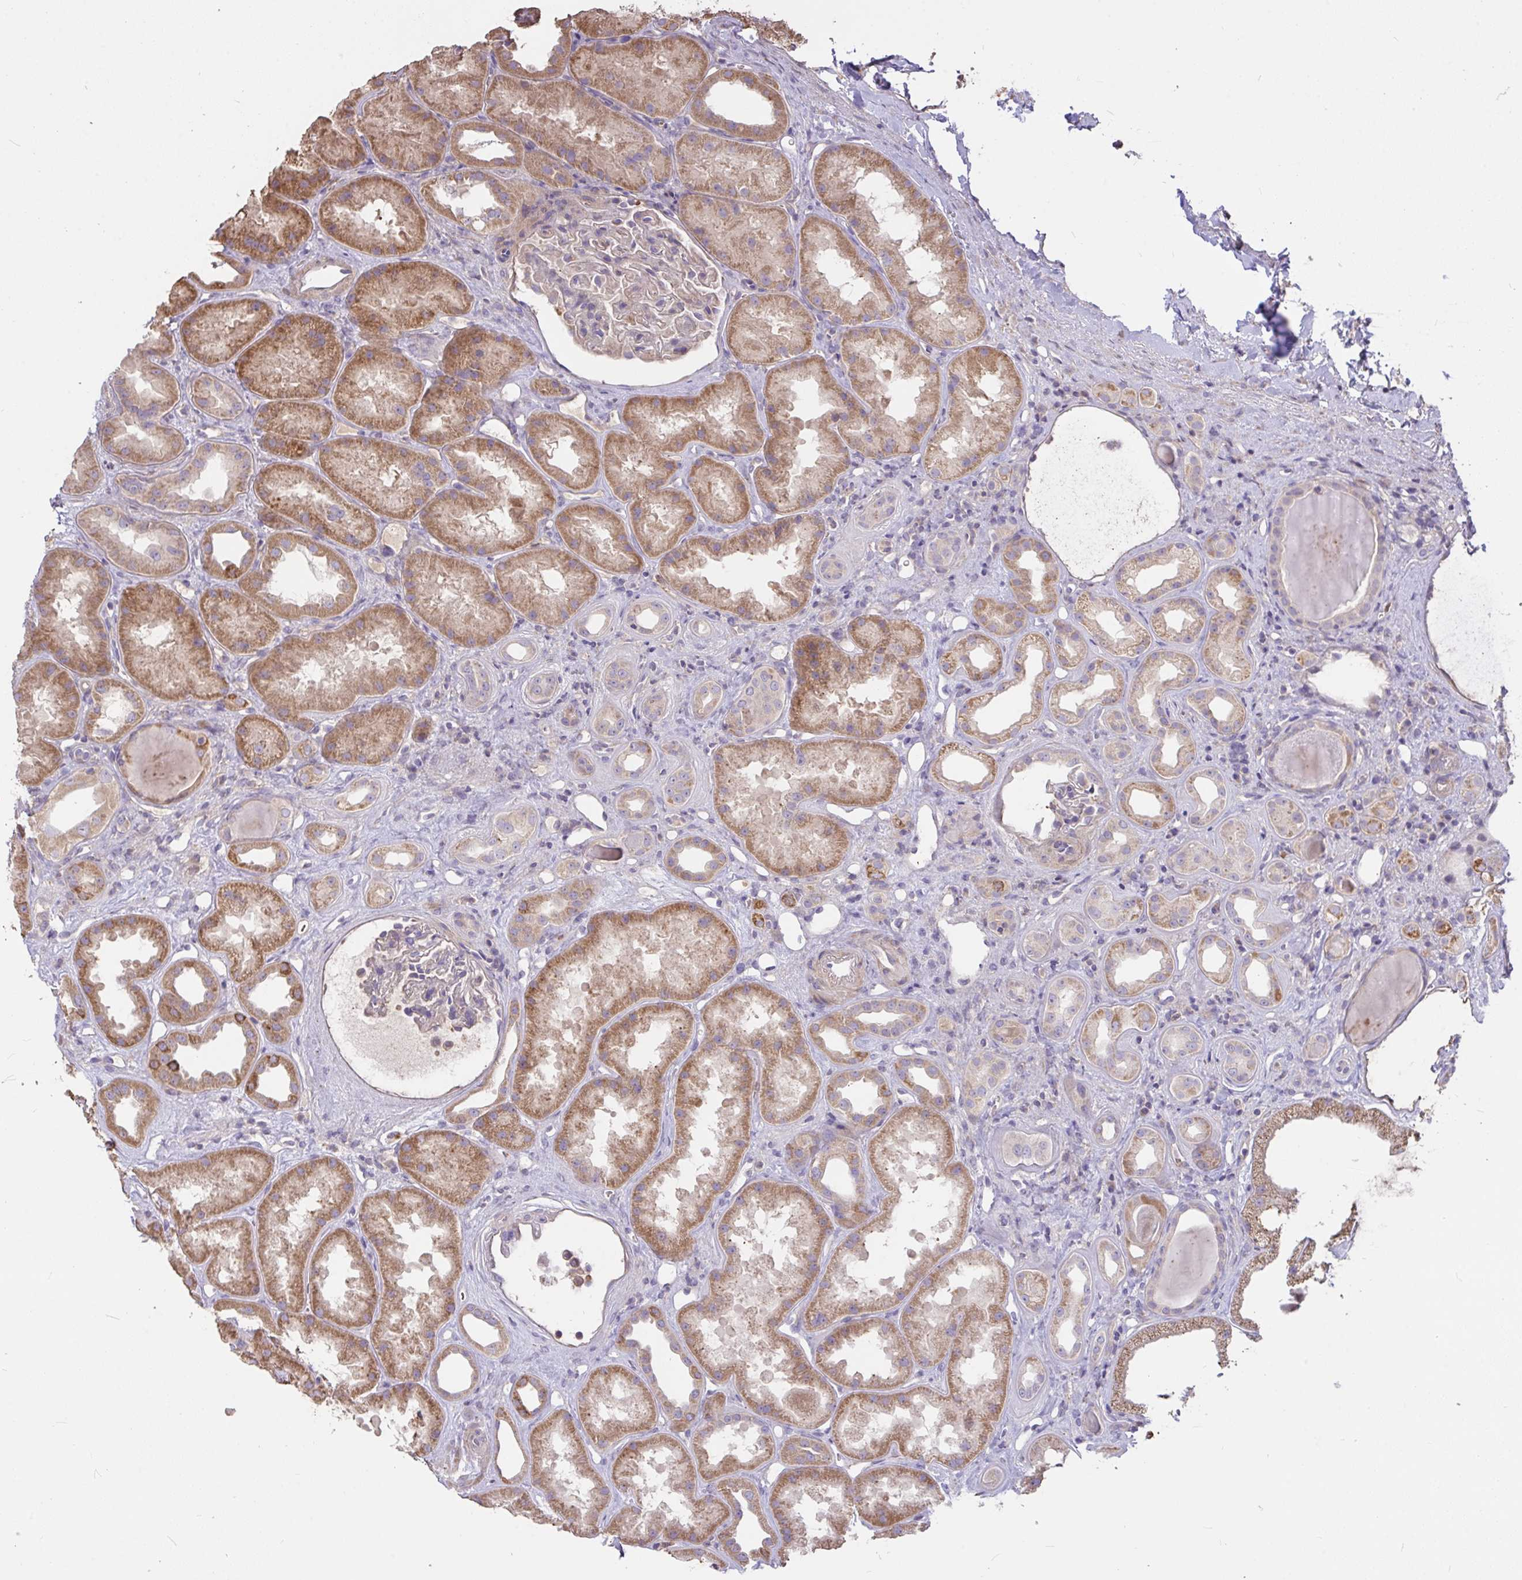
{"staining": {"intensity": "negative", "quantity": "none", "location": "none"}, "tissue": "kidney", "cell_type": "Cells in glomeruli", "image_type": "normal", "snomed": [{"axis": "morphology", "description": "Normal tissue, NOS"}, {"axis": "topography", "description": "Kidney"}], "caption": "A high-resolution photomicrograph shows immunohistochemistry (IHC) staining of unremarkable kidney, which demonstrates no significant staining in cells in glomeruli. (Stains: DAB immunohistochemistry (IHC) with hematoxylin counter stain, Microscopy: brightfield microscopy at high magnification).", "gene": "FCER1A", "patient": {"sex": "male", "age": 61}}